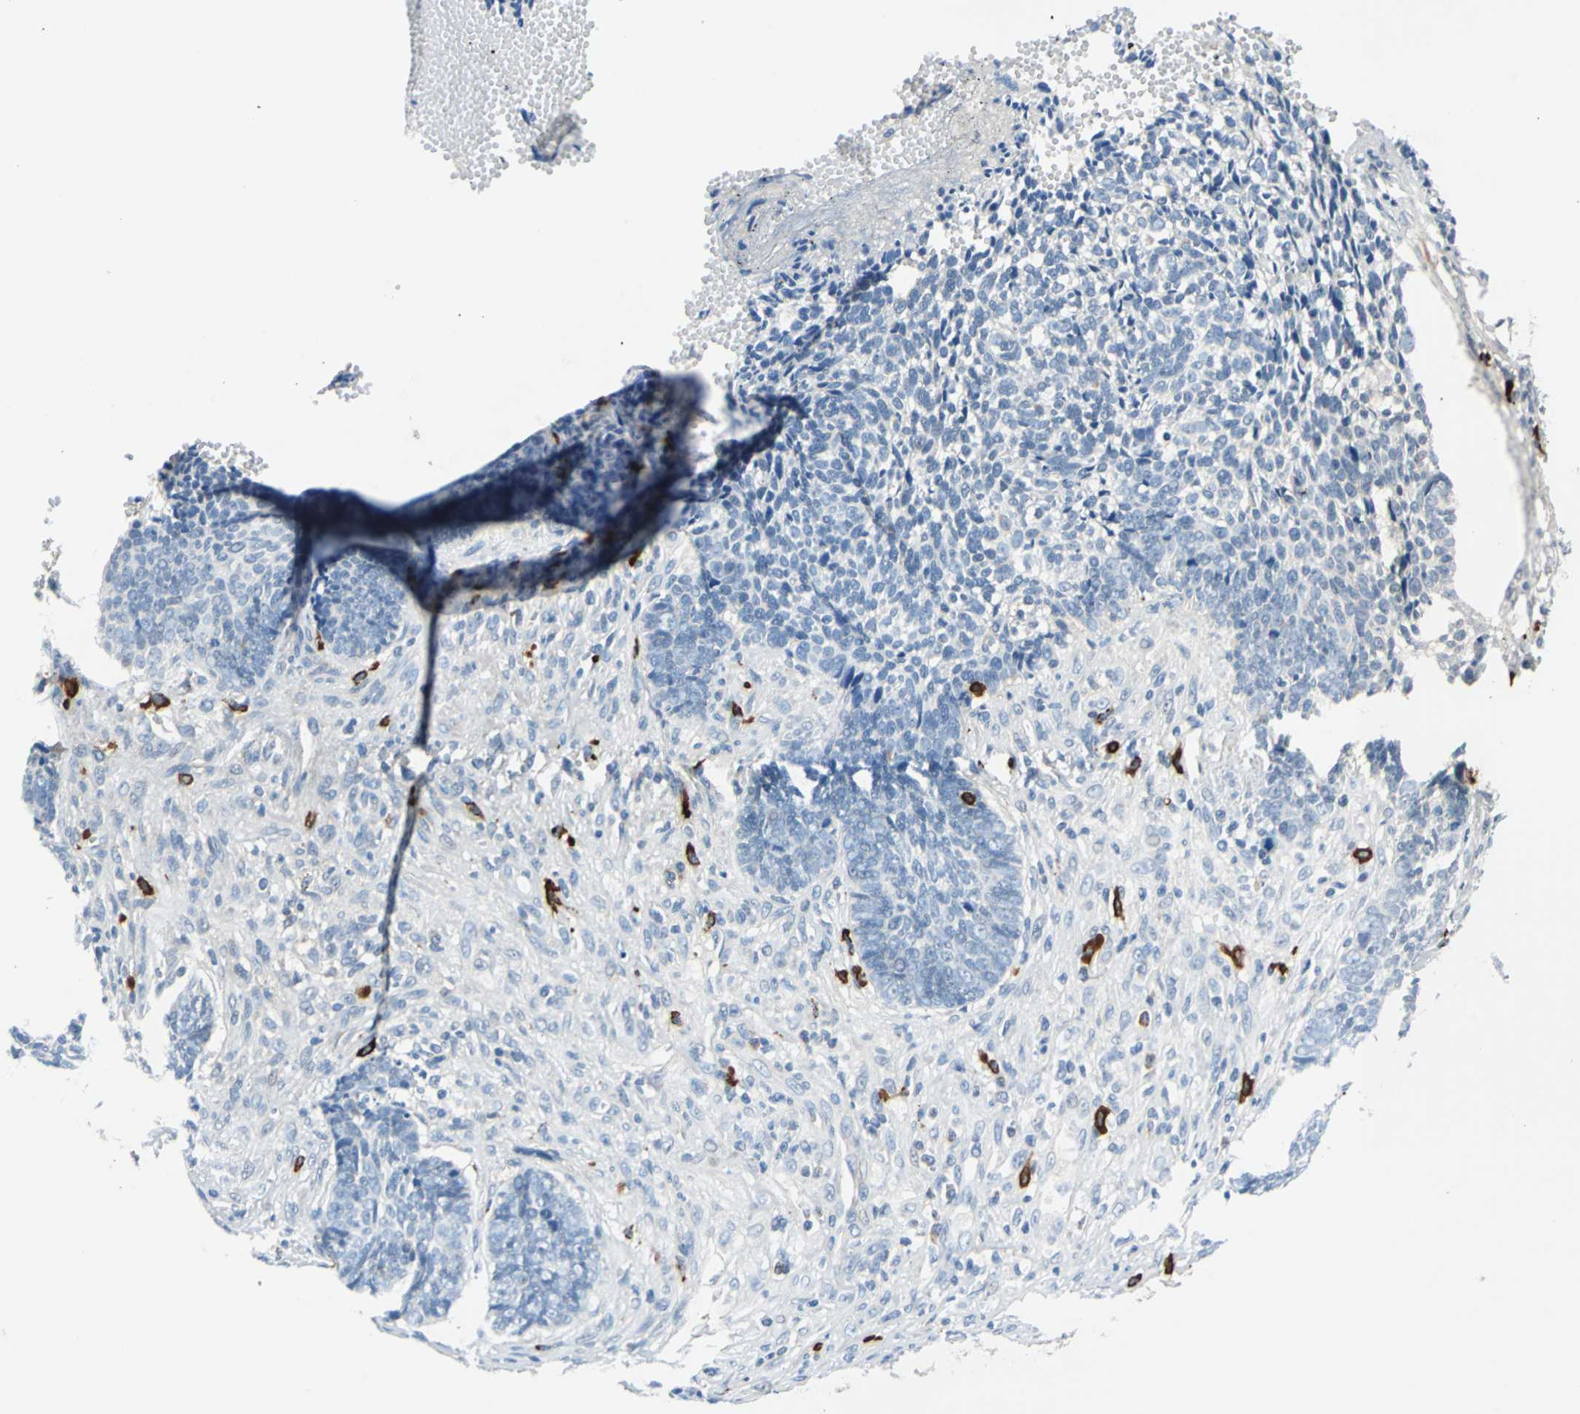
{"staining": {"intensity": "negative", "quantity": "none", "location": "none"}, "tissue": "skin cancer", "cell_type": "Tumor cells", "image_type": "cancer", "snomed": [{"axis": "morphology", "description": "Basal cell carcinoma"}, {"axis": "topography", "description": "Skin"}], "caption": "An immunohistochemistry image of skin cancer is shown. There is no staining in tumor cells of skin cancer.", "gene": "SLC19A2", "patient": {"sex": "male", "age": 84}}